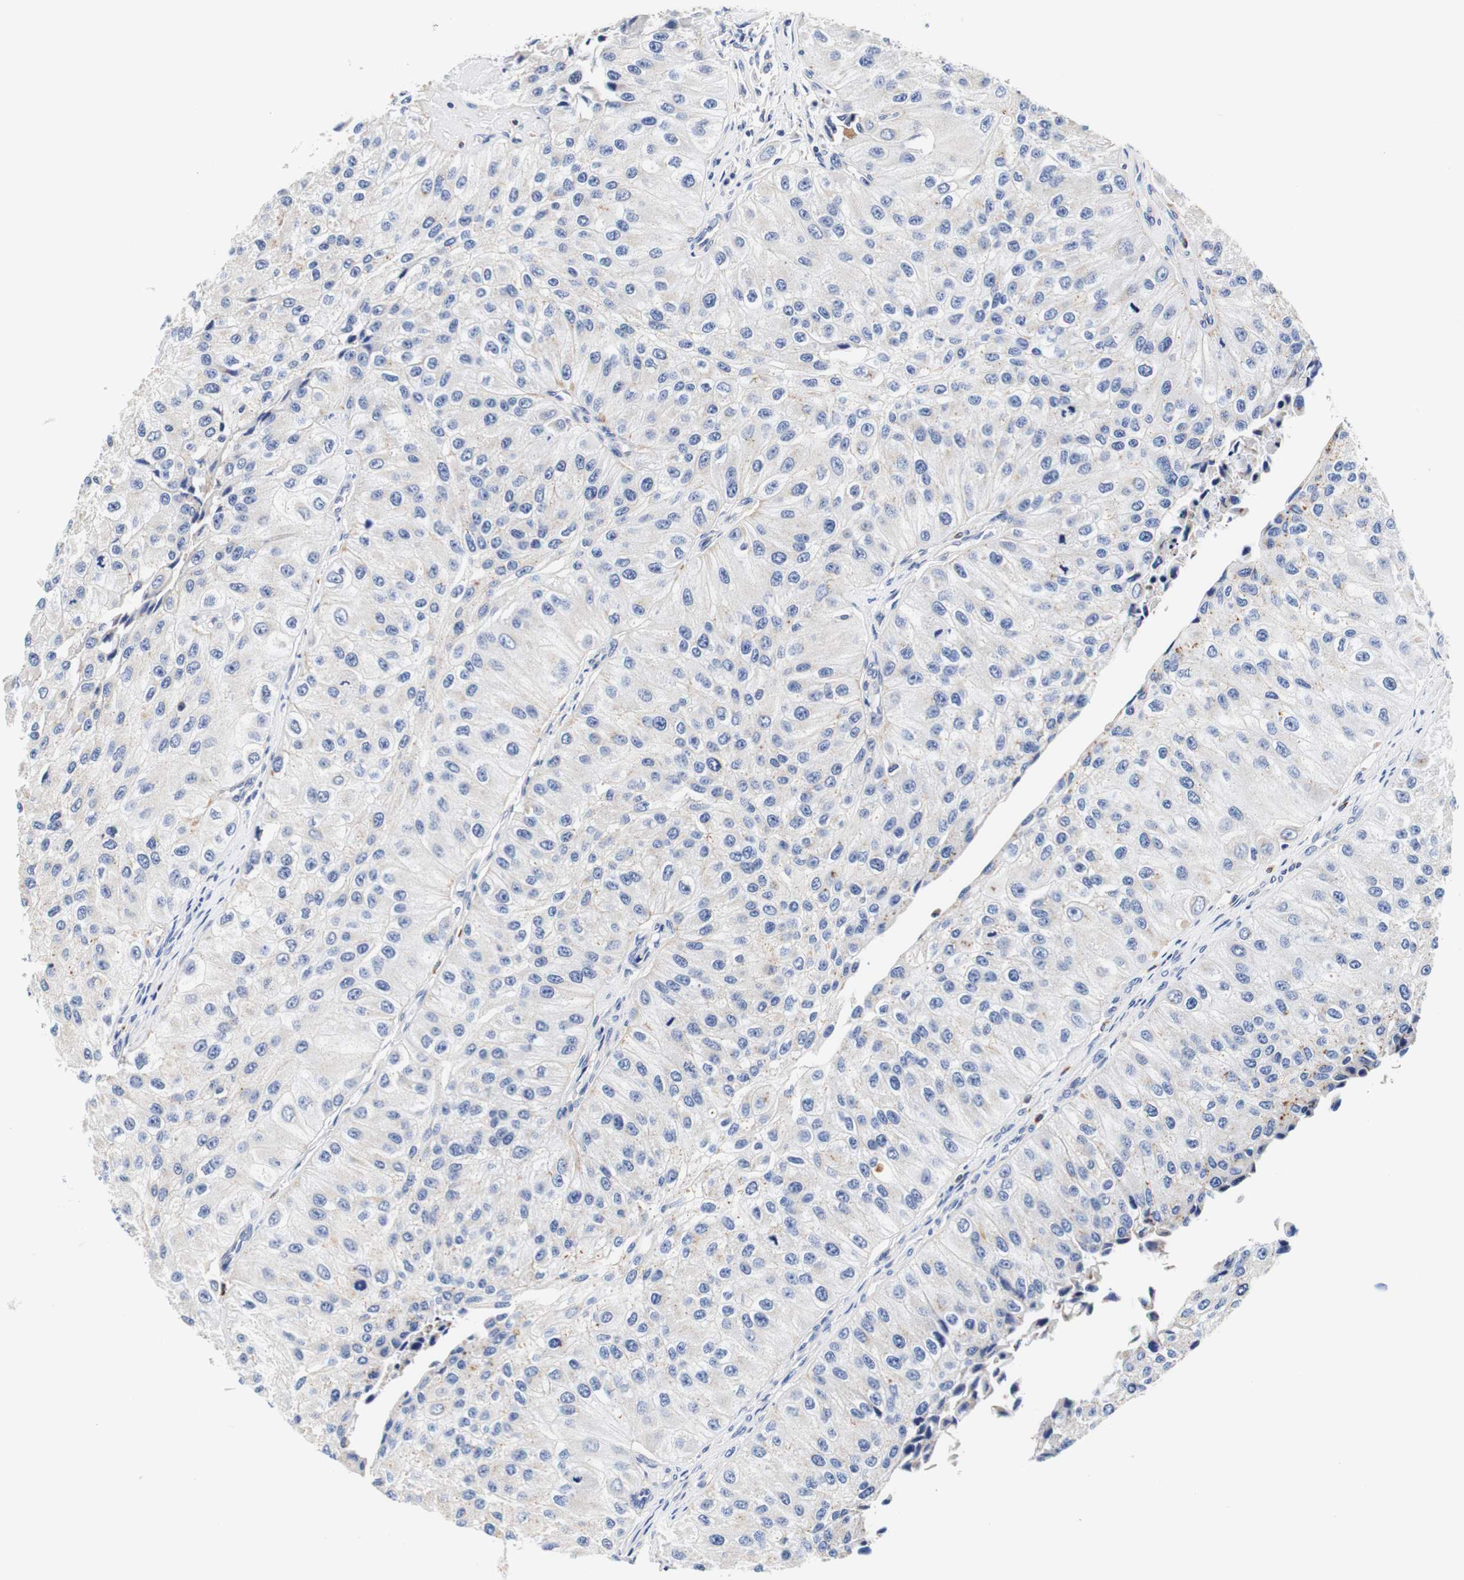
{"staining": {"intensity": "negative", "quantity": "none", "location": "none"}, "tissue": "urothelial cancer", "cell_type": "Tumor cells", "image_type": "cancer", "snomed": [{"axis": "morphology", "description": "Urothelial carcinoma, High grade"}, {"axis": "topography", "description": "Kidney"}, {"axis": "topography", "description": "Urinary bladder"}], "caption": "Tumor cells are negative for brown protein staining in high-grade urothelial carcinoma.", "gene": "CAMK4", "patient": {"sex": "male", "age": 77}}